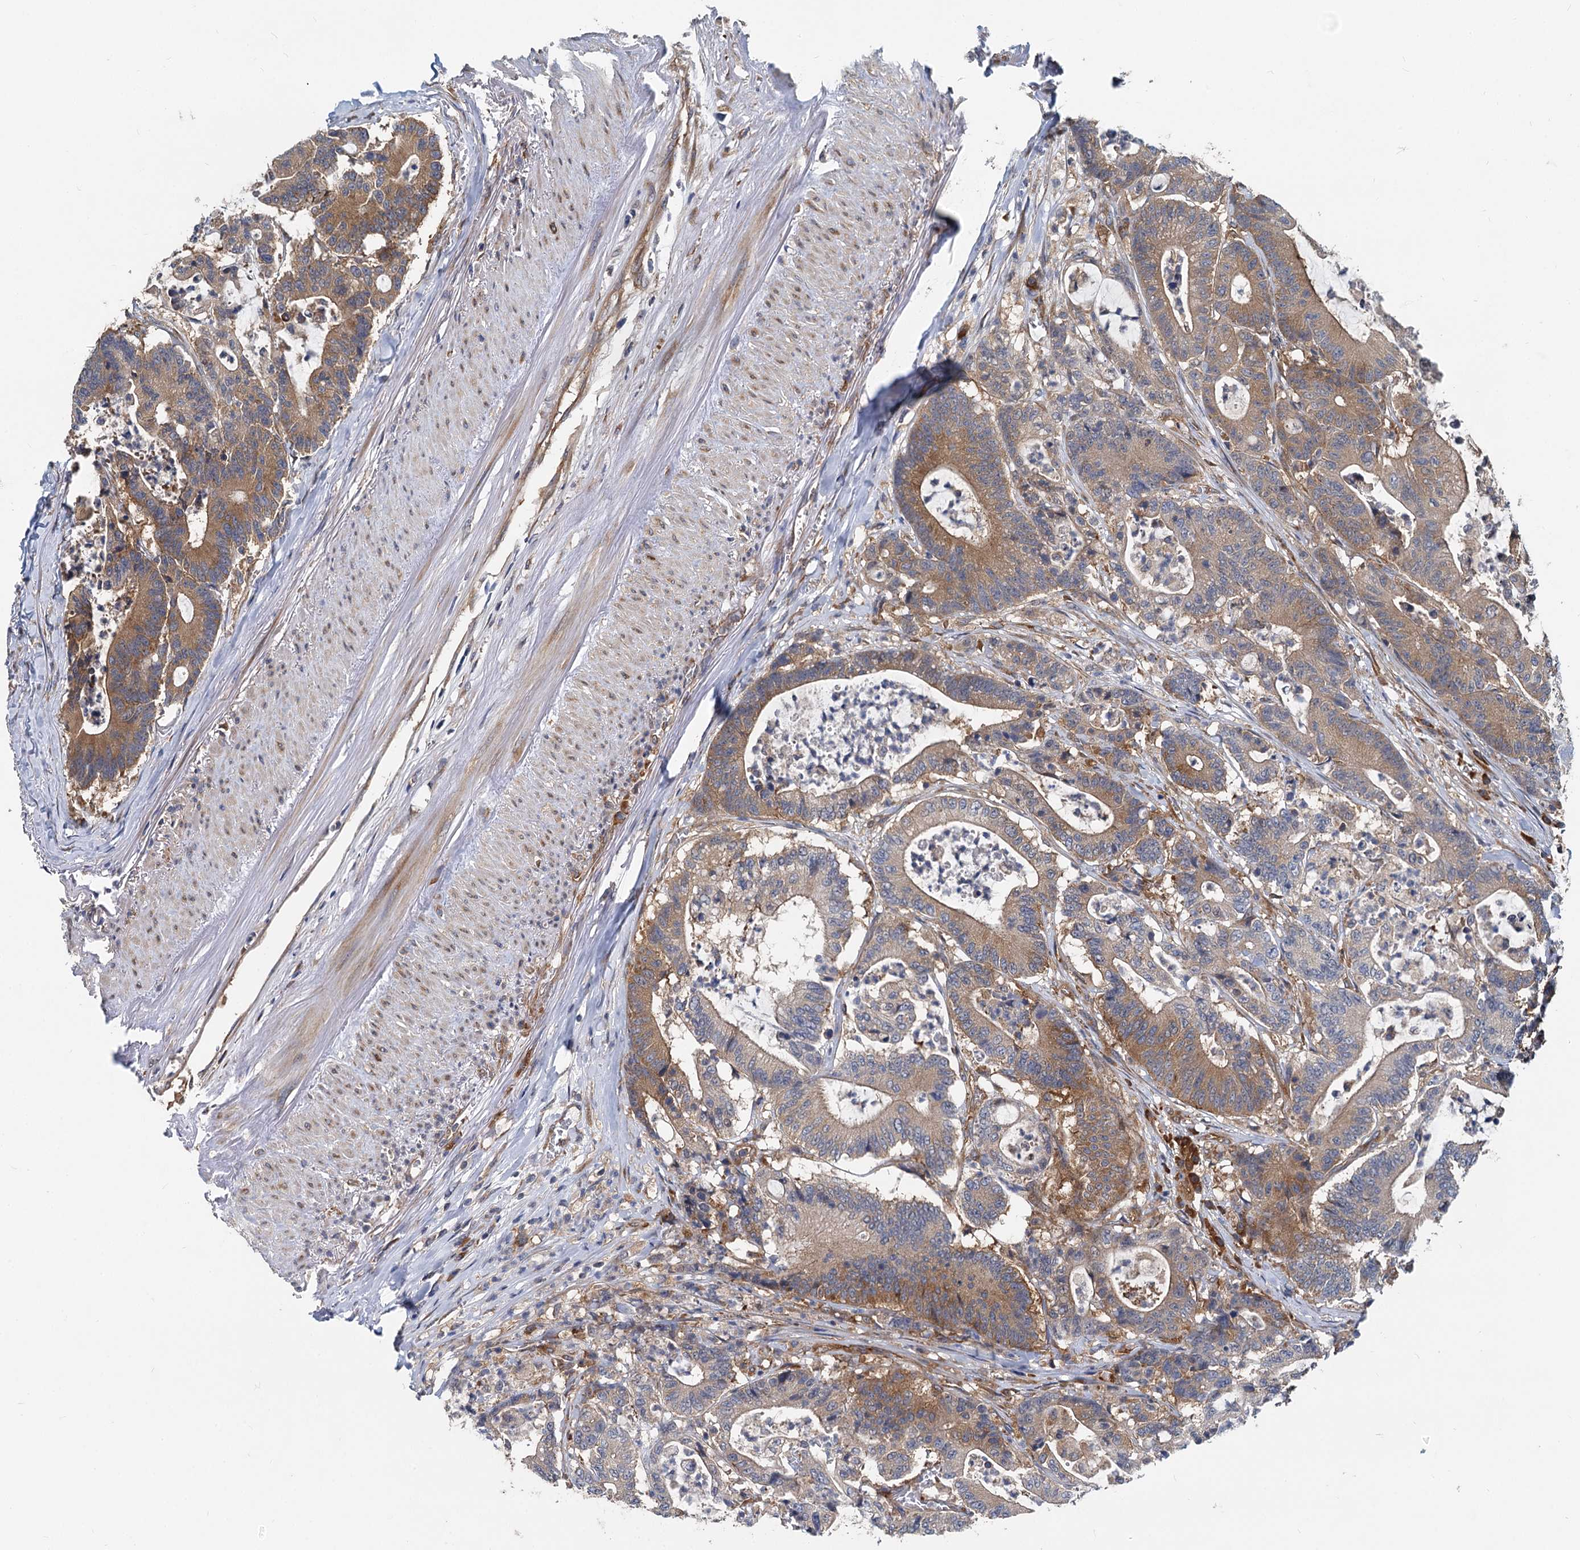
{"staining": {"intensity": "moderate", "quantity": ">75%", "location": "cytoplasmic/membranous"}, "tissue": "colorectal cancer", "cell_type": "Tumor cells", "image_type": "cancer", "snomed": [{"axis": "morphology", "description": "Adenocarcinoma, NOS"}, {"axis": "topography", "description": "Colon"}], "caption": "A histopathology image of colorectal cancer stained for a protein demonstrates moderate cytoplasmic/membranous brown staining in tumor cells.", "gene": "EIF2B2", "patient": {"sex": "female", "age": 84}}